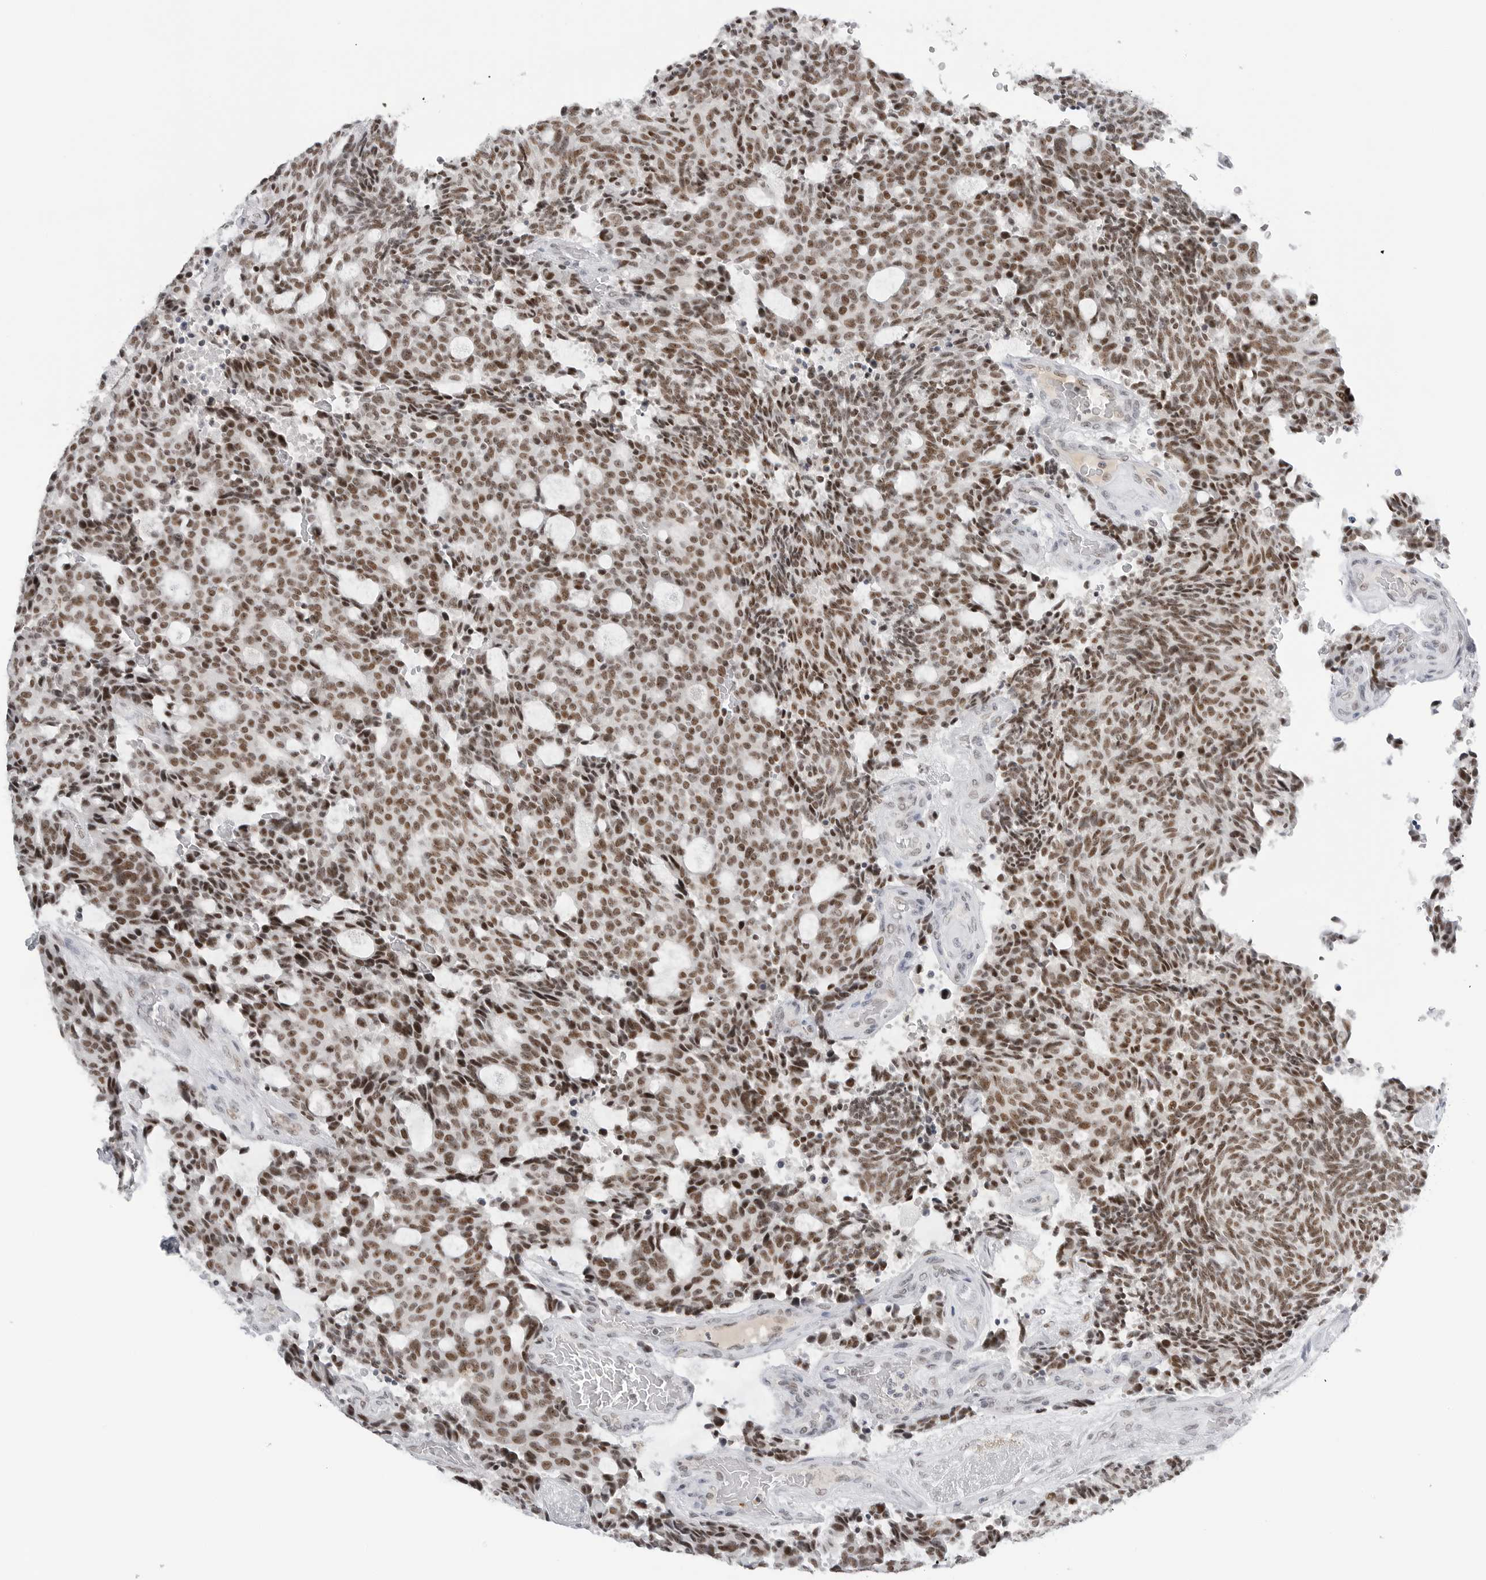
{"staining": {"intensity": "moderate", "quantity": ">75%", "location": "nuclear"}, "tissue": "carcinoid", "cell_type": "Tumor cells", "image_type": "cancer", "snomed": [{"axis": "morphology", "description": "Carcinoid, malignant, NOS"}, {"axis": "topography", "description": "Pancreas"}], "caption": "DAB immunohistochemical staining of human malignant carcinoid exhibits moderate nuclear protein expression in about >75% of tumor cells.", "gene": "WRAP53", "patient": {"sex": "female", "age": 54}}